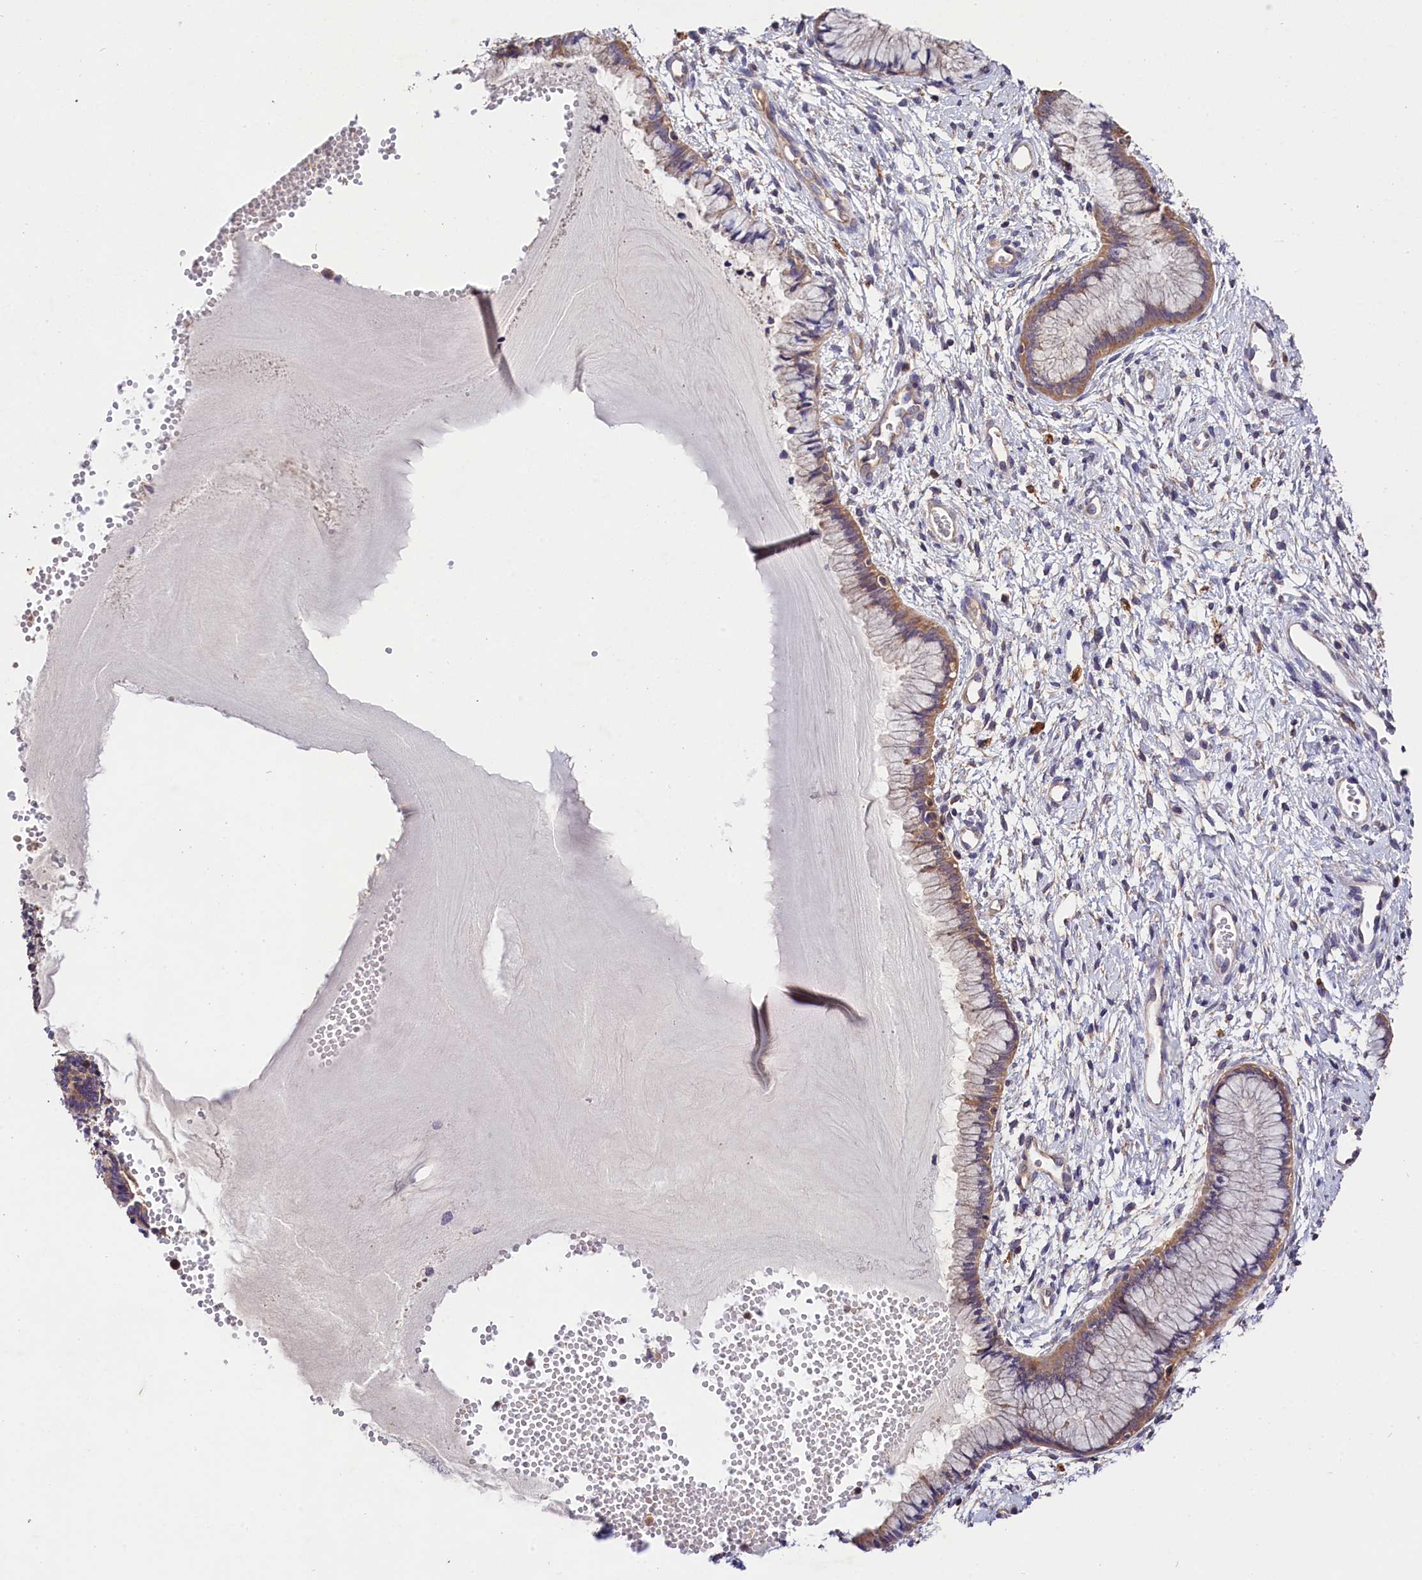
{"staining": {"intensity": "moderate", "quantity": ">75%", "location": "cytoplasmic/membranous"}, "tissue": "cervix", "cell_type": "Glandular cells", "image_type": "normal", "snomed": [{"axis": "morphology", "description": "Normal tissue, NOS"}, {"axis": "topography", "description": "Cervix"}], "caption": "Immunohistochemistry (DAB (3,3'-diaminobenzidine)) staining of unremarkable cervix shows moderate cytoplasmic/membranous protein positivity in about >75% of glandular cells.", "gene": "OAS3", "patient": {"sex": "female", "age": 42}}